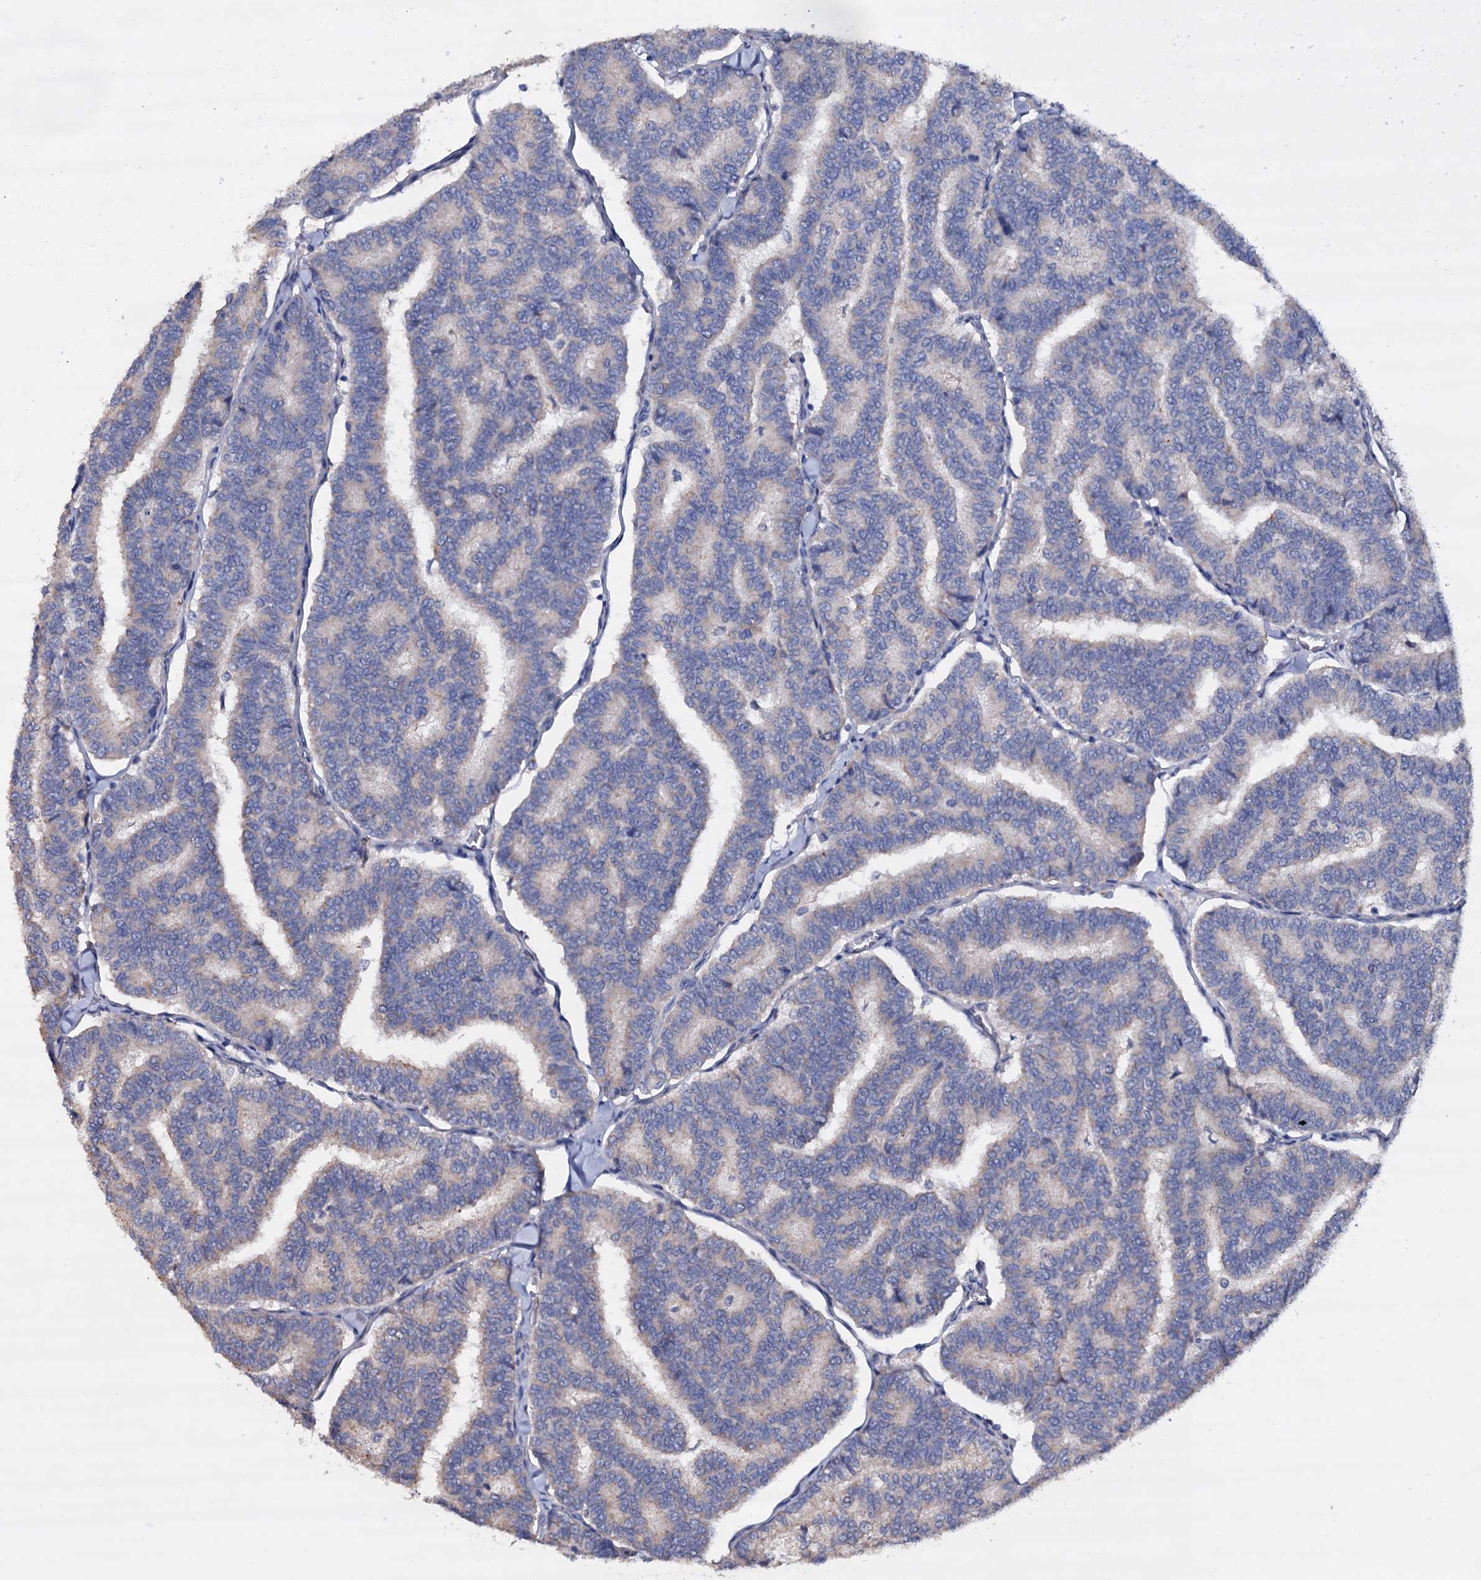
{"staining": {"intensity": "negative", "quantity": "none", "location": "none"}, "tissue": "thyroid cancer", "cell_type": "Tumor cells", "image_type": "cancer", "snomed": [{"axis": "morphology", "description": "Papillary adenocarcinoma, NOS"}, {"axis": "topography", "description": "Thyroid gland"}], "caption": "Tumor cells are negative for brown protein staining in thyroid papillary adenocarcinoma. (DAB IHC, high magnification).", "gene": "BCL2L14", "patient": {"sex": "female", "age": 35}}